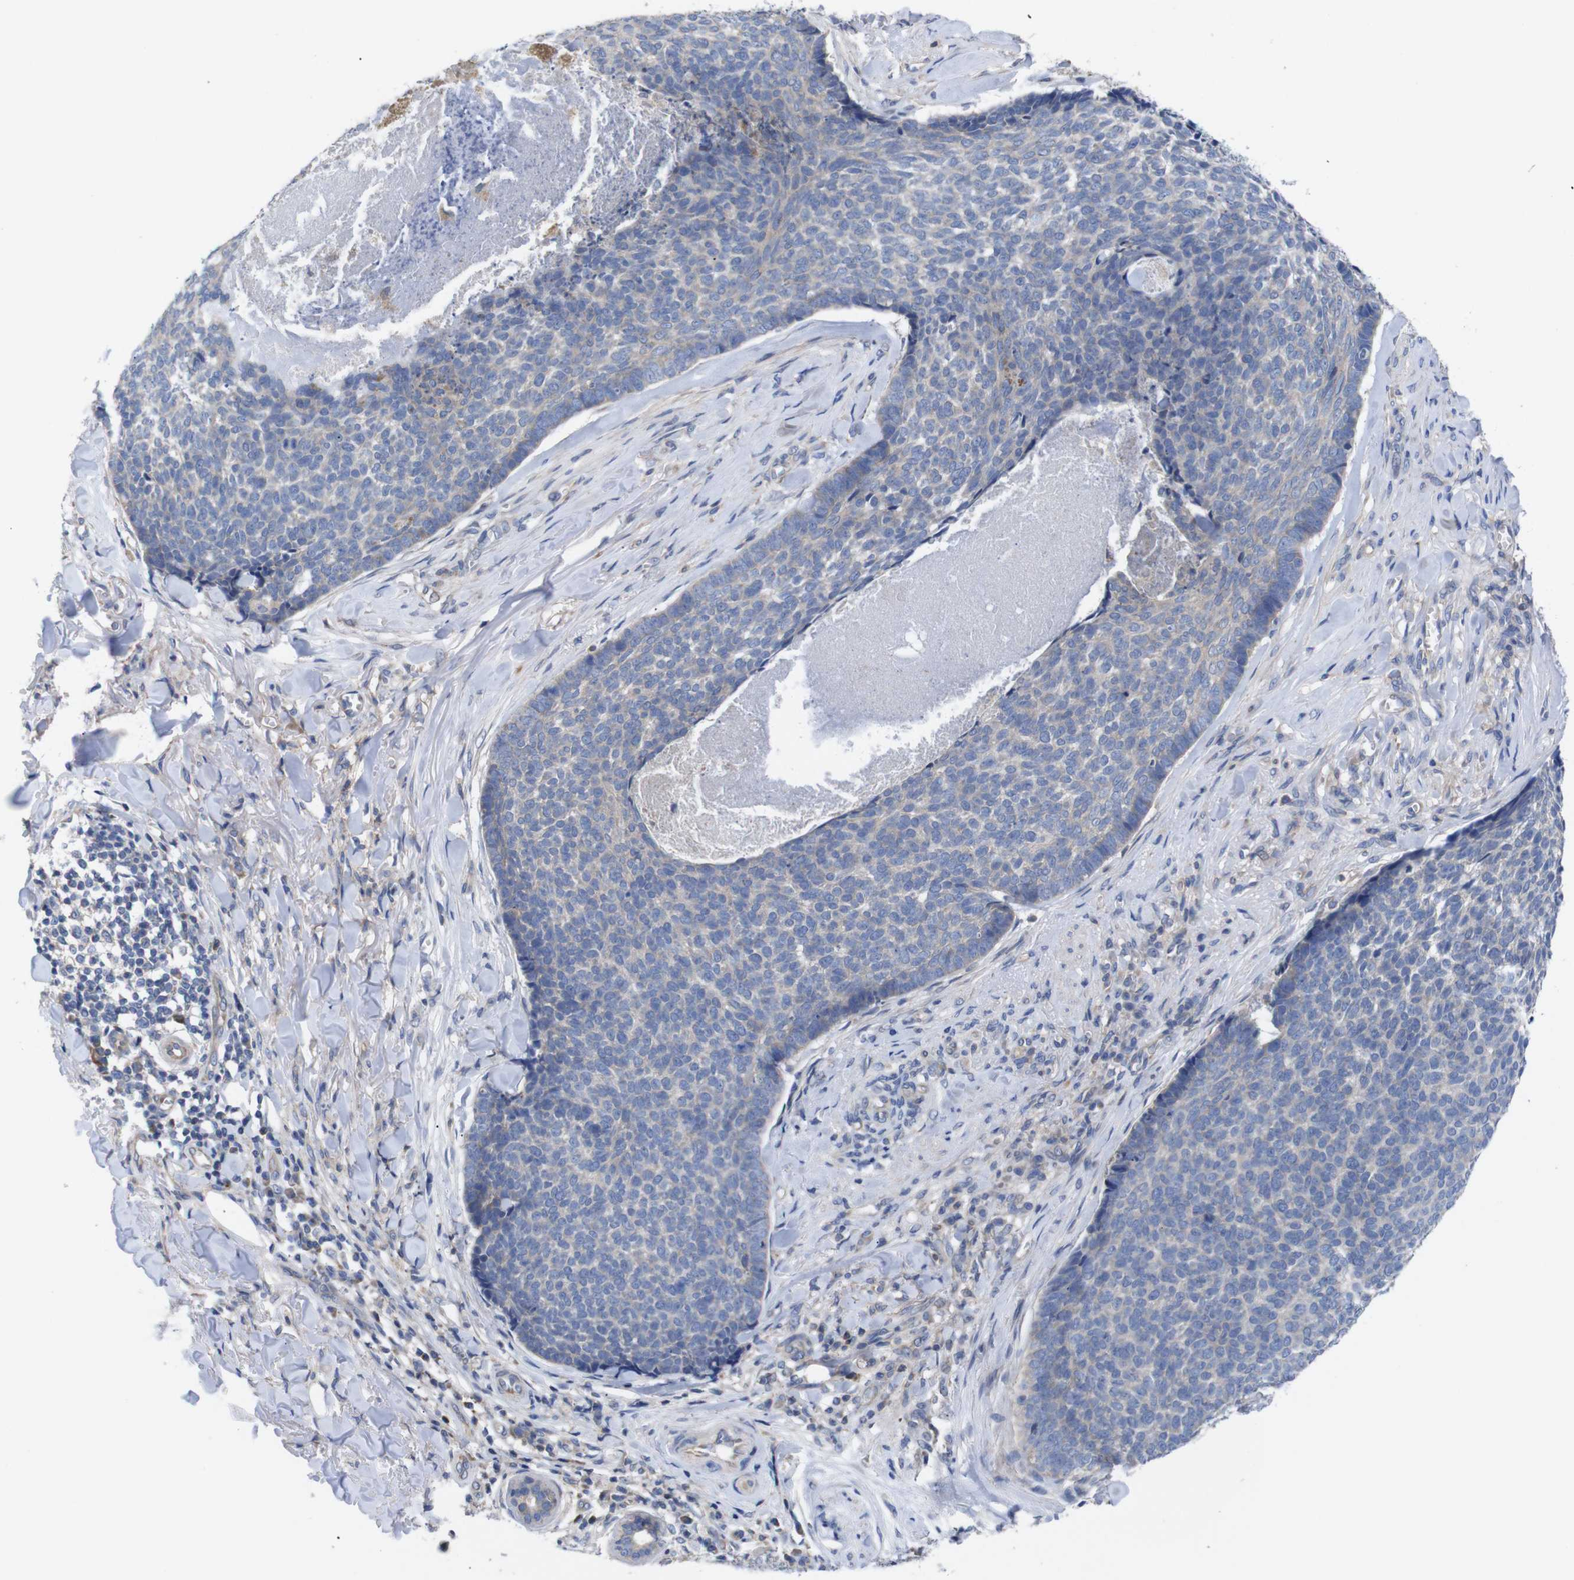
{"staining": {"intensity": "weak", "quantity": "<25%", "location": "cytoplasmic/membranous"}, "tissue": "skin cancer", "cell_type": "Tumor cells", "image_type": "cancer", "snomed": [{"axis": "morphology", "description": "Basal cell carcinoma"}, {"axis": "topography", "description": "Skin"}], "caption": "This photomicrograph is of skin cancer (basal cell carcinoma) stained with immunohistochemistry to label a protein in brown with the nuclei are counter-stained blue. There is no positivity in tumor cells. (DAB immunohistochemistry (IHC), high magnification).", "gene": "USH1C", "patient": {"sex": "male", "age": 84}}